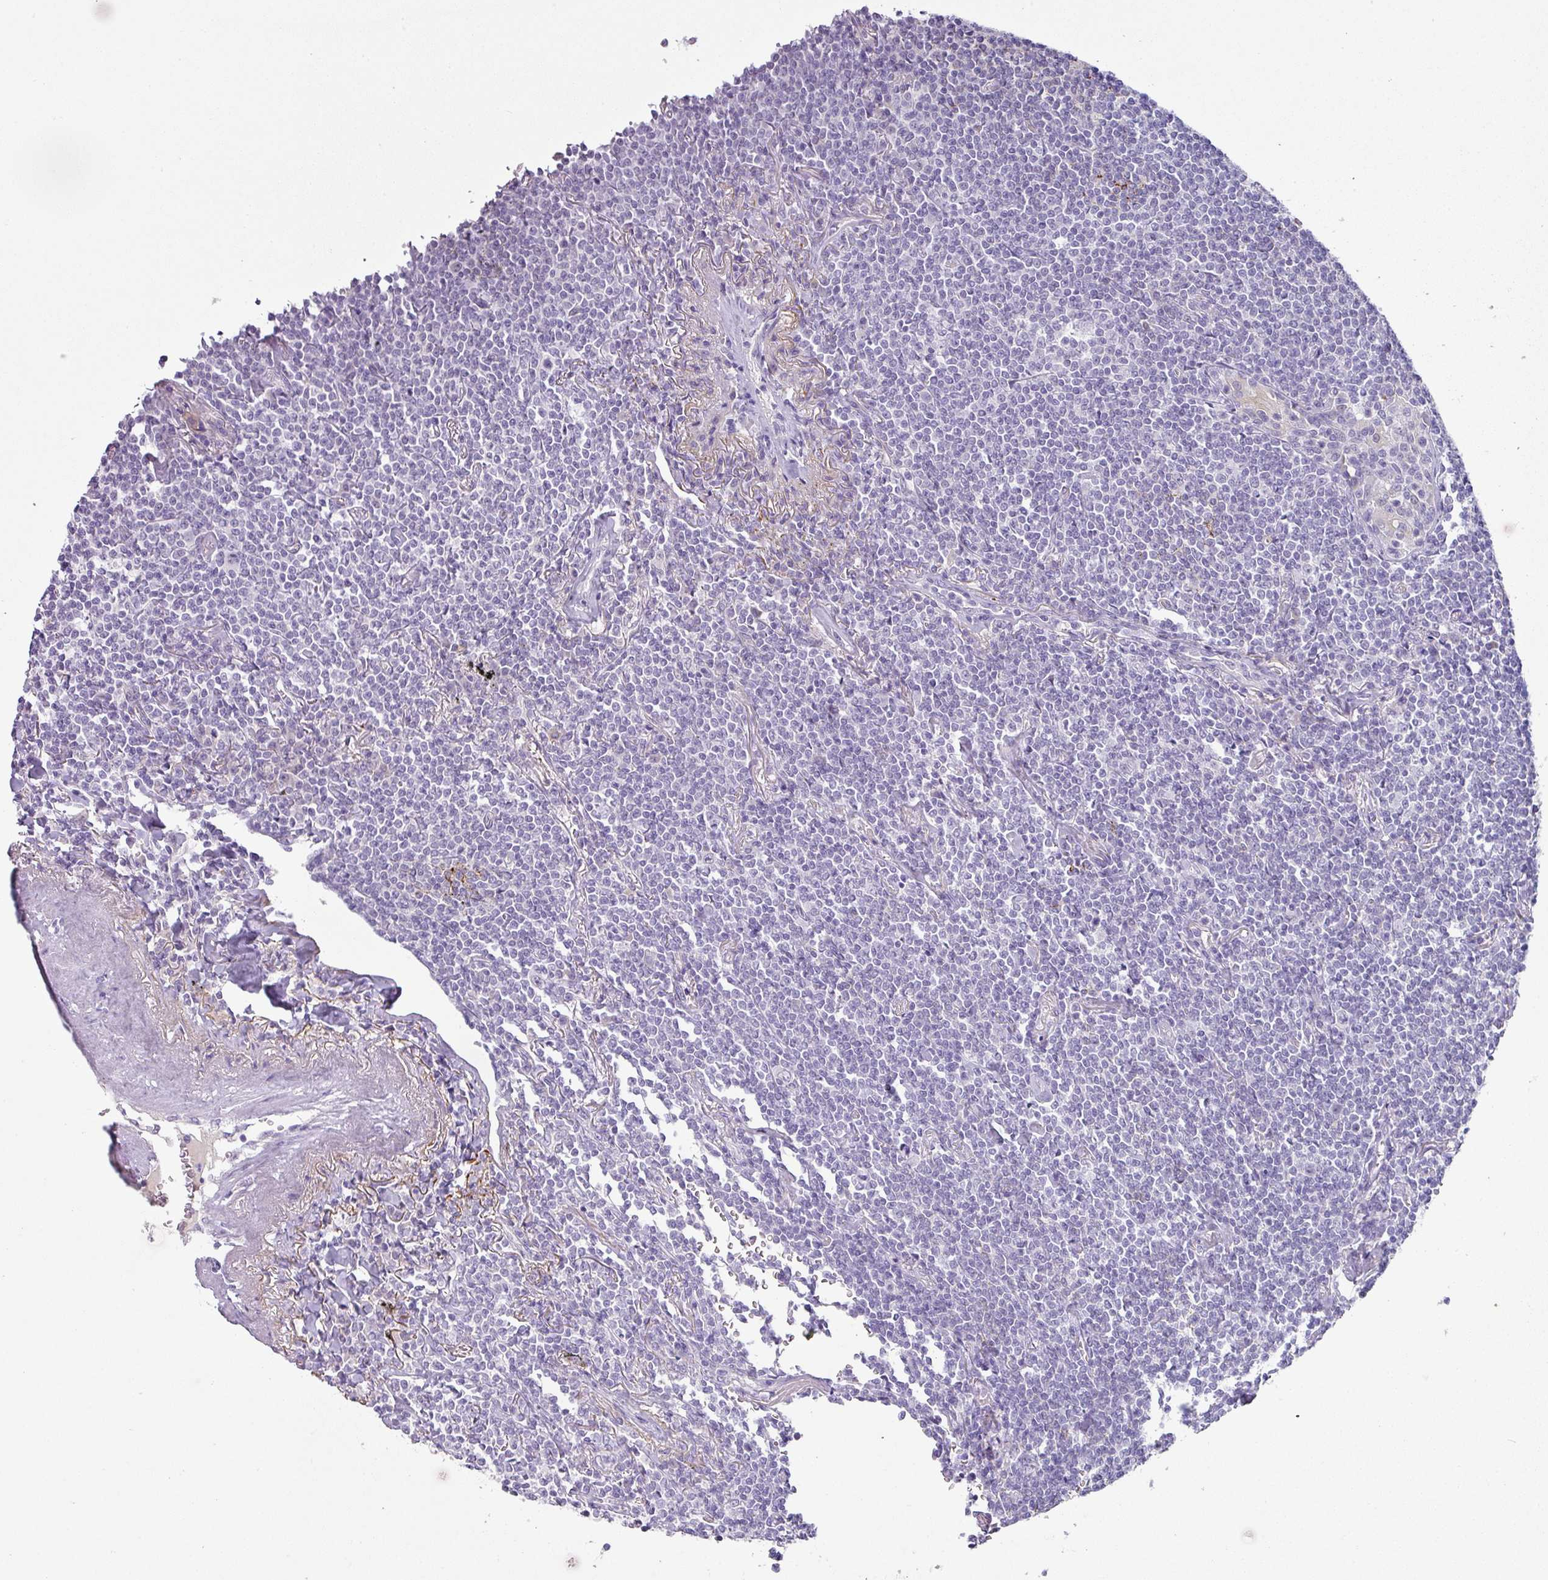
{"staining": {"intensity": "negative", "quantity": "none", "location": "none"}, "tissue": "lymphoma", "cell_type": "Tumor cells", "image_type": "cancer", "snomed": [{"axis": "morphology", "description": "Malignant lymphoma, non-Hodgkin's type, Low grade"}, {"axis": "topography", "description": "Lung"}], "caption": "High power microscopy micrograph of an IHC histopathology image of lymphoma, revealing no significant staining in tumor cells. (DAB IHC visualized using brightfield microscopy, high magnification).", "gene": "FGF17", "patient": {"sex": "female", "age": 71}}